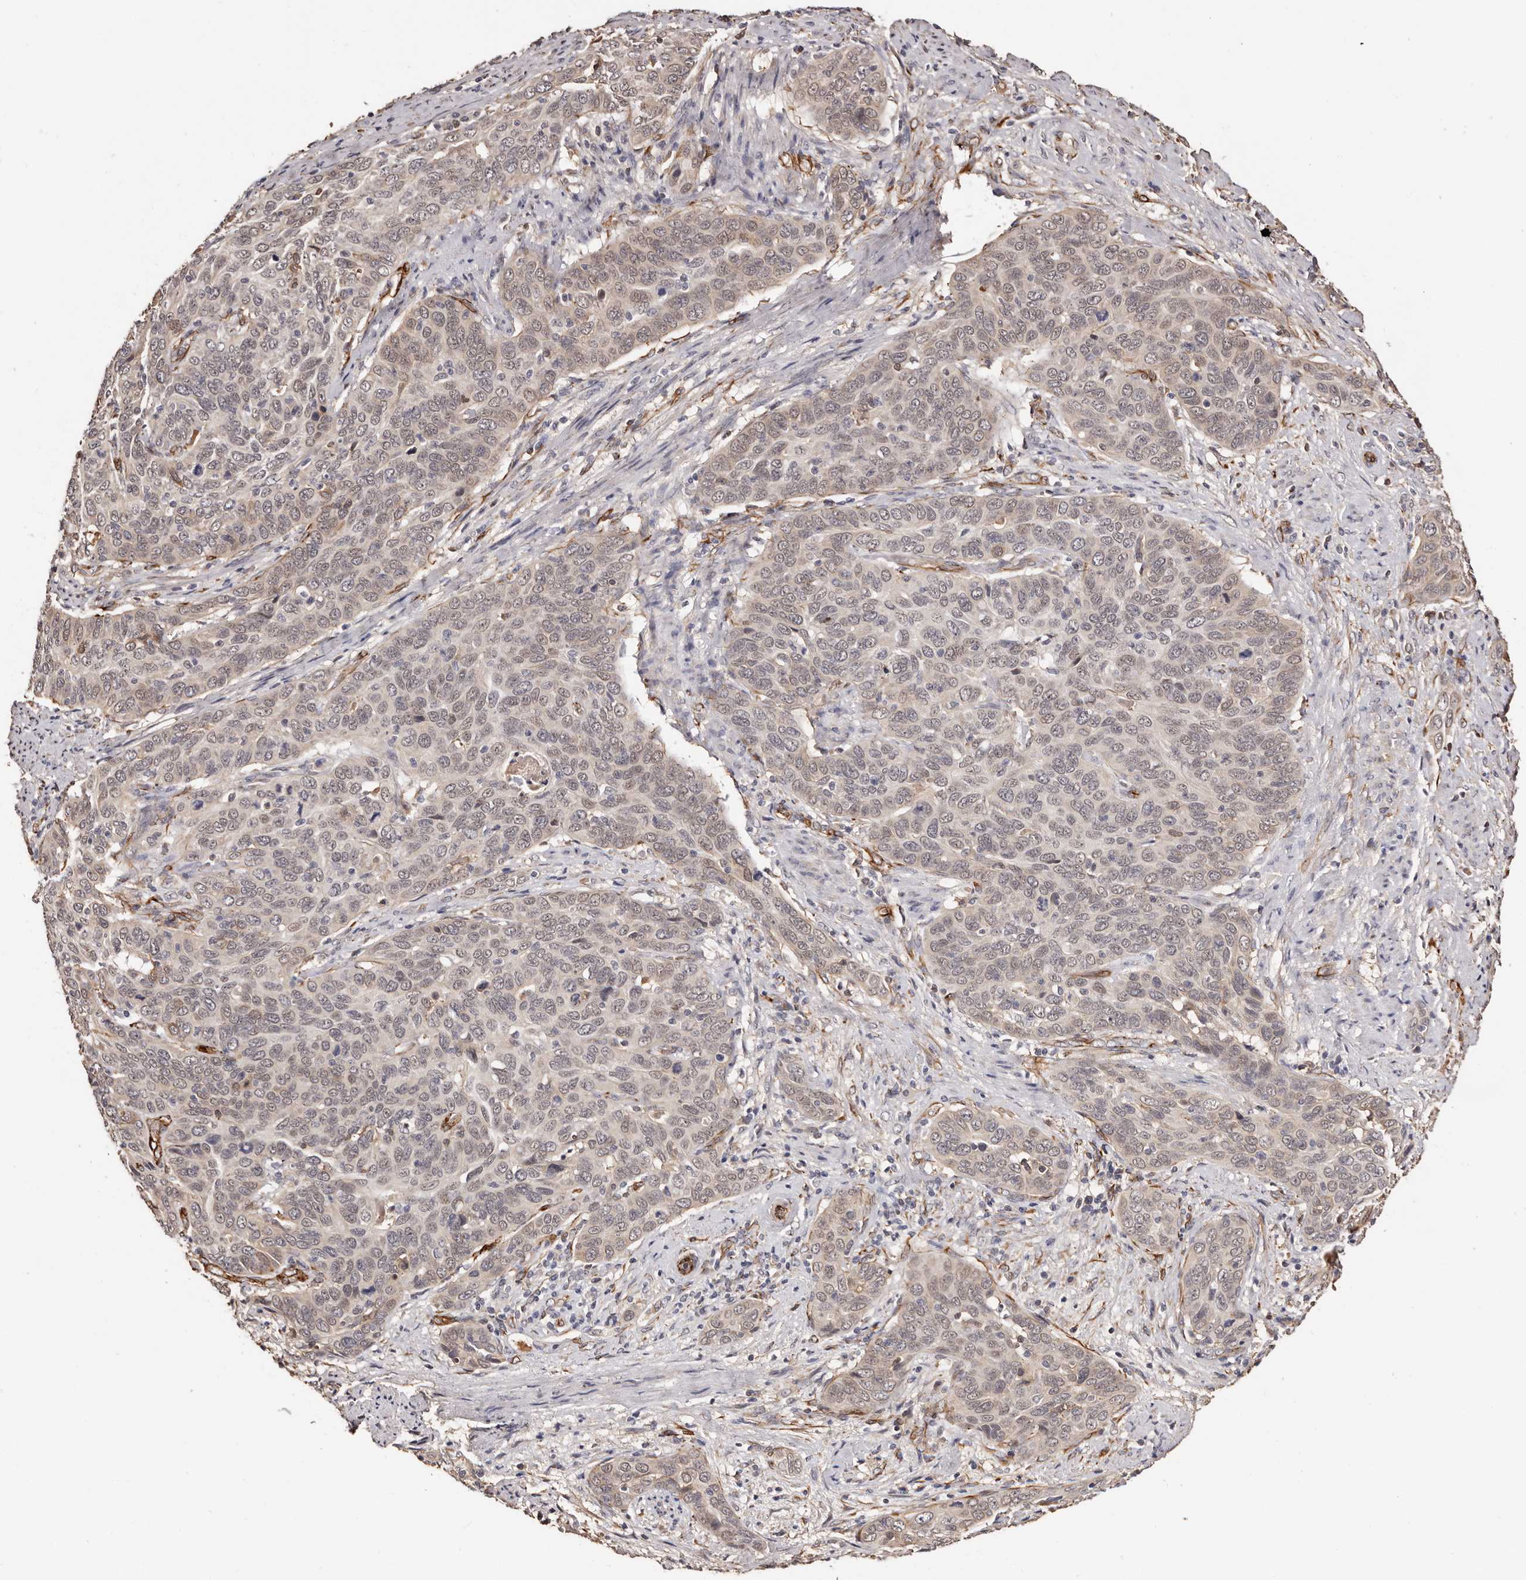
{"staining": {"intensity": "weak", "quantity": "25%-75%", "location": "cytoplasmic/membranous,nuclear"}, "tissue": "cervical cancer", "cell_type": "Tumor cells", "image_type": "cancer", "snomed": [{"axis": "morphology", "description": "Squamous cell carcinoma, NOS"}, {"axis": "topography", "description": "Cervix"}], "caption": "Cervical cancer (squamous cell carcinoma) was stained to show a protein in brown. There is low levels of weak cytoplasmic/membranous and nuclear positivity in about 25%-75% of tumor cells.", "gene": "ZNF557", "patient": {"sex": "female", "age": 60}}